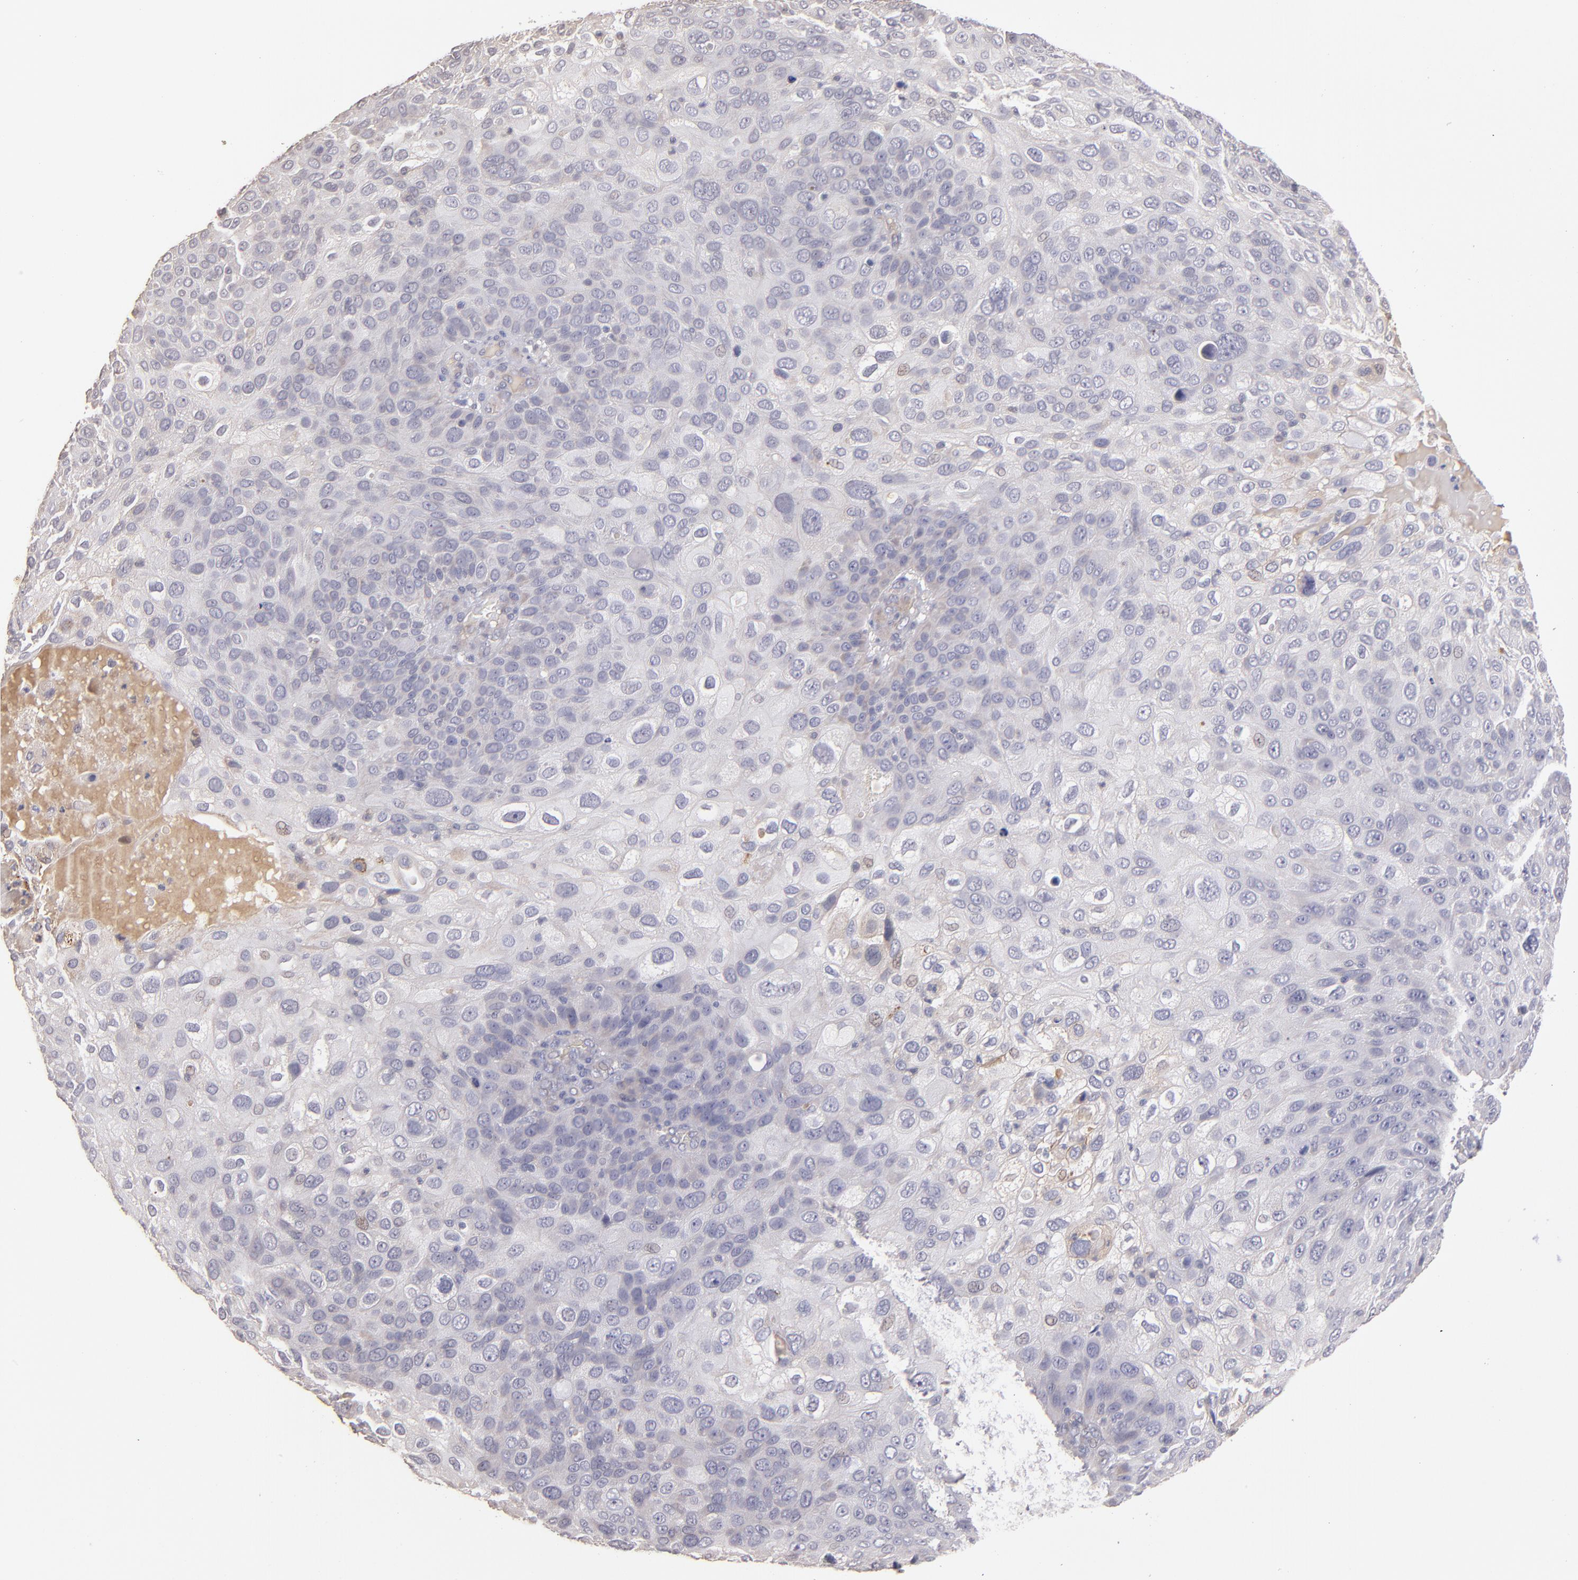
{"staining": {"intensity": "negative", "quantity": "none", "location": "none"}, "tissue": "skin cancer", "cell_type": "Tumor cells", "image_type": "cancer", "snomed": [{"axis": "morphology", "description": "Squamous cell carcinoma, NOS"}, {"axis": "topography", "description": "Skin"}], "caption": "This is a micrograph of immunohistochemistry (IHC) staining of skin cancer, which shows no expression in tumor cells.", "gene": "GNAZ", "patient": {"sex": "male", "age": 87}}